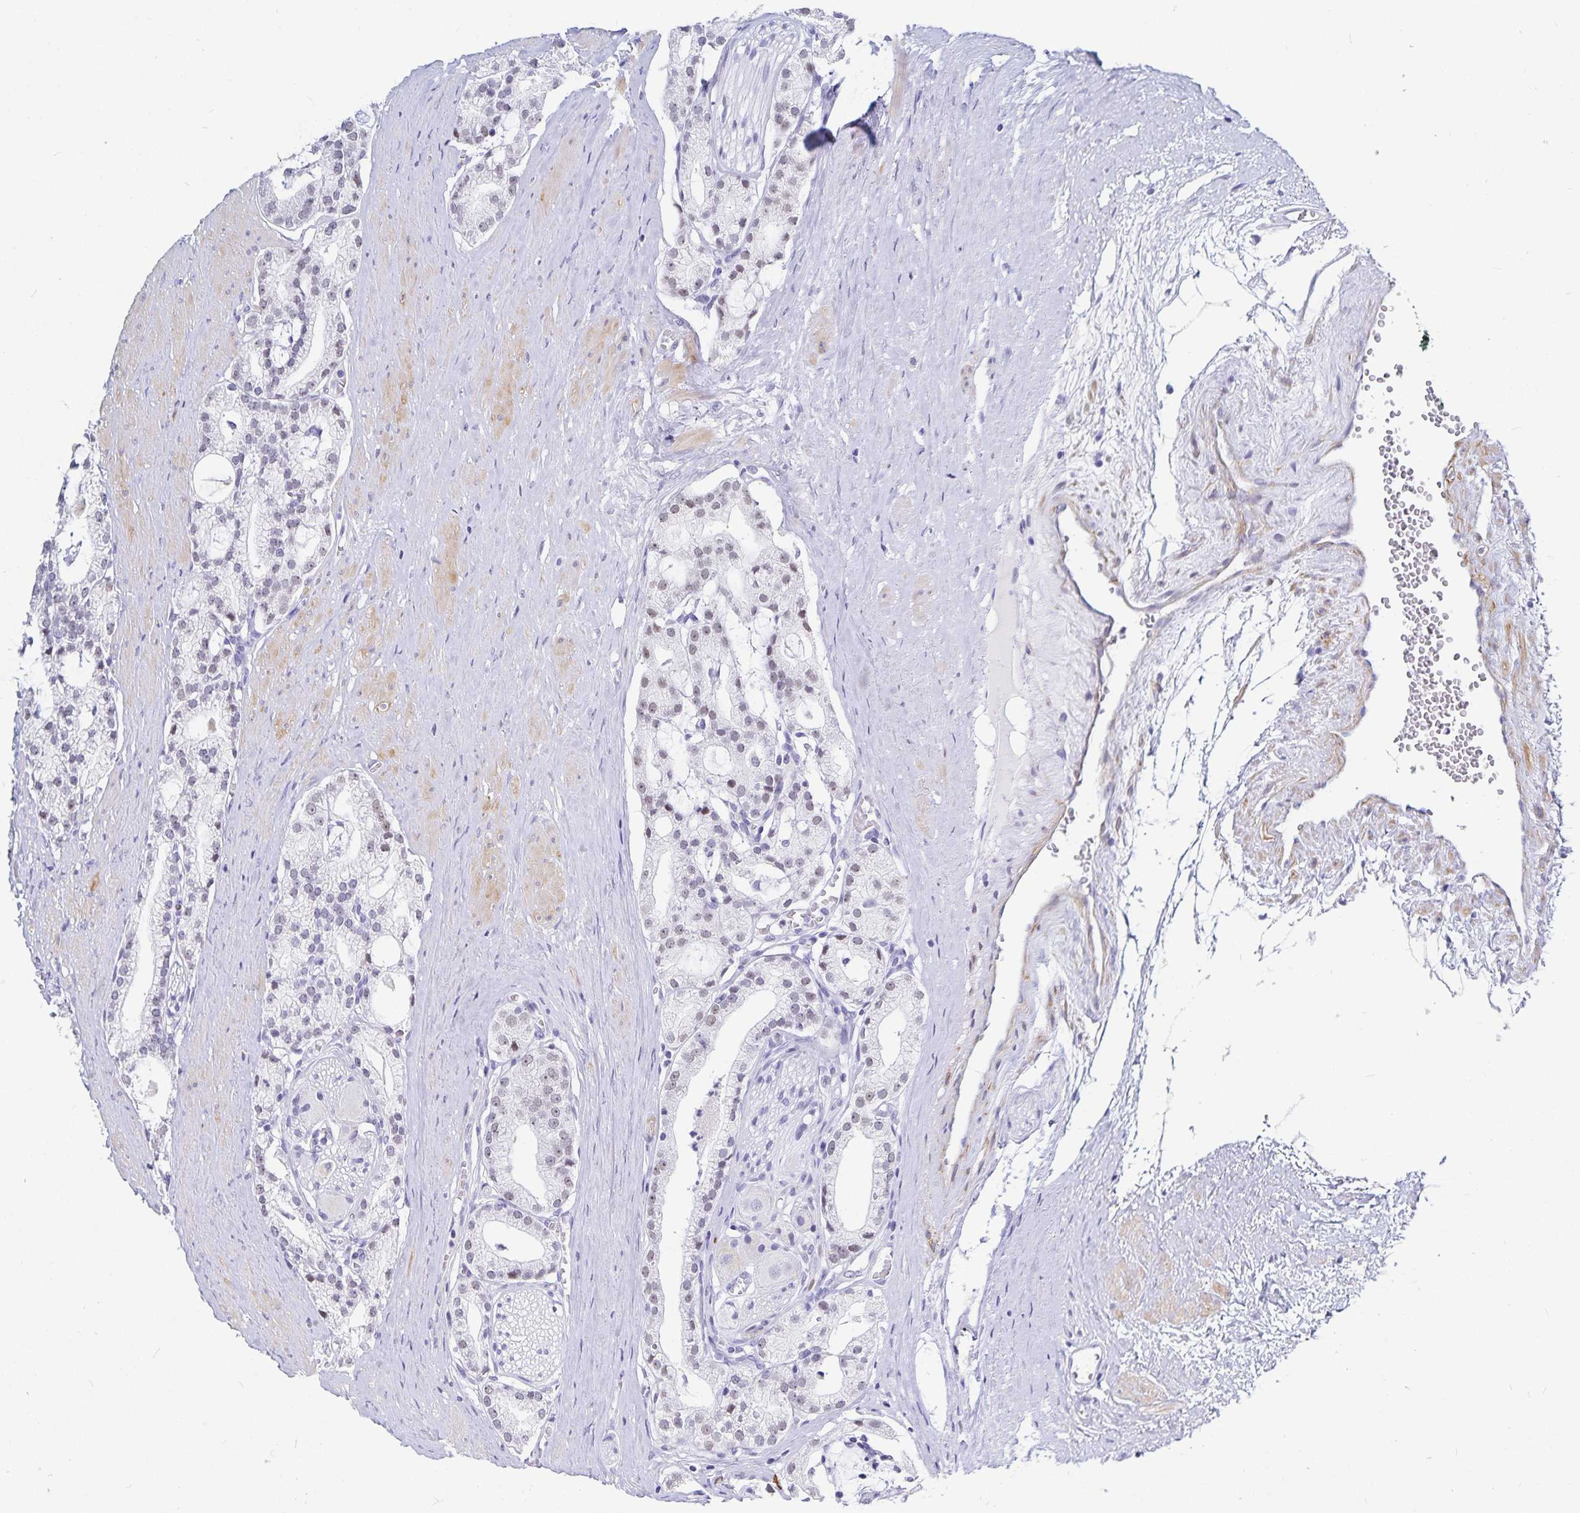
{"staining": {"intensity": "weak", "quantity": "<25%", "location": "nuclear"}, "tissue": "prostate cancer", "cell_type": "Tumor cells", "image_type": "cancer", "snomed": [{"axis": "morphology", "description": "Adenocarcinoma, High grade"}, {"axis": "topography", "description": "Prostate"}], "caption": "This photomicrograph is of prostate cancer stained with immunohistochemistry to label a protein in brown with the nuclei are counter-stained blue. There is no staining in tumor cells. Brightfield microscopy of immunohistochemistry (IHC) stained with DAB (3,3'-diaminobenzidine) (brown) and hematoxylin (blue), captured at high magnification.", "gene": "HMGB3", "patient": {"sex": "male", "age": 71}}